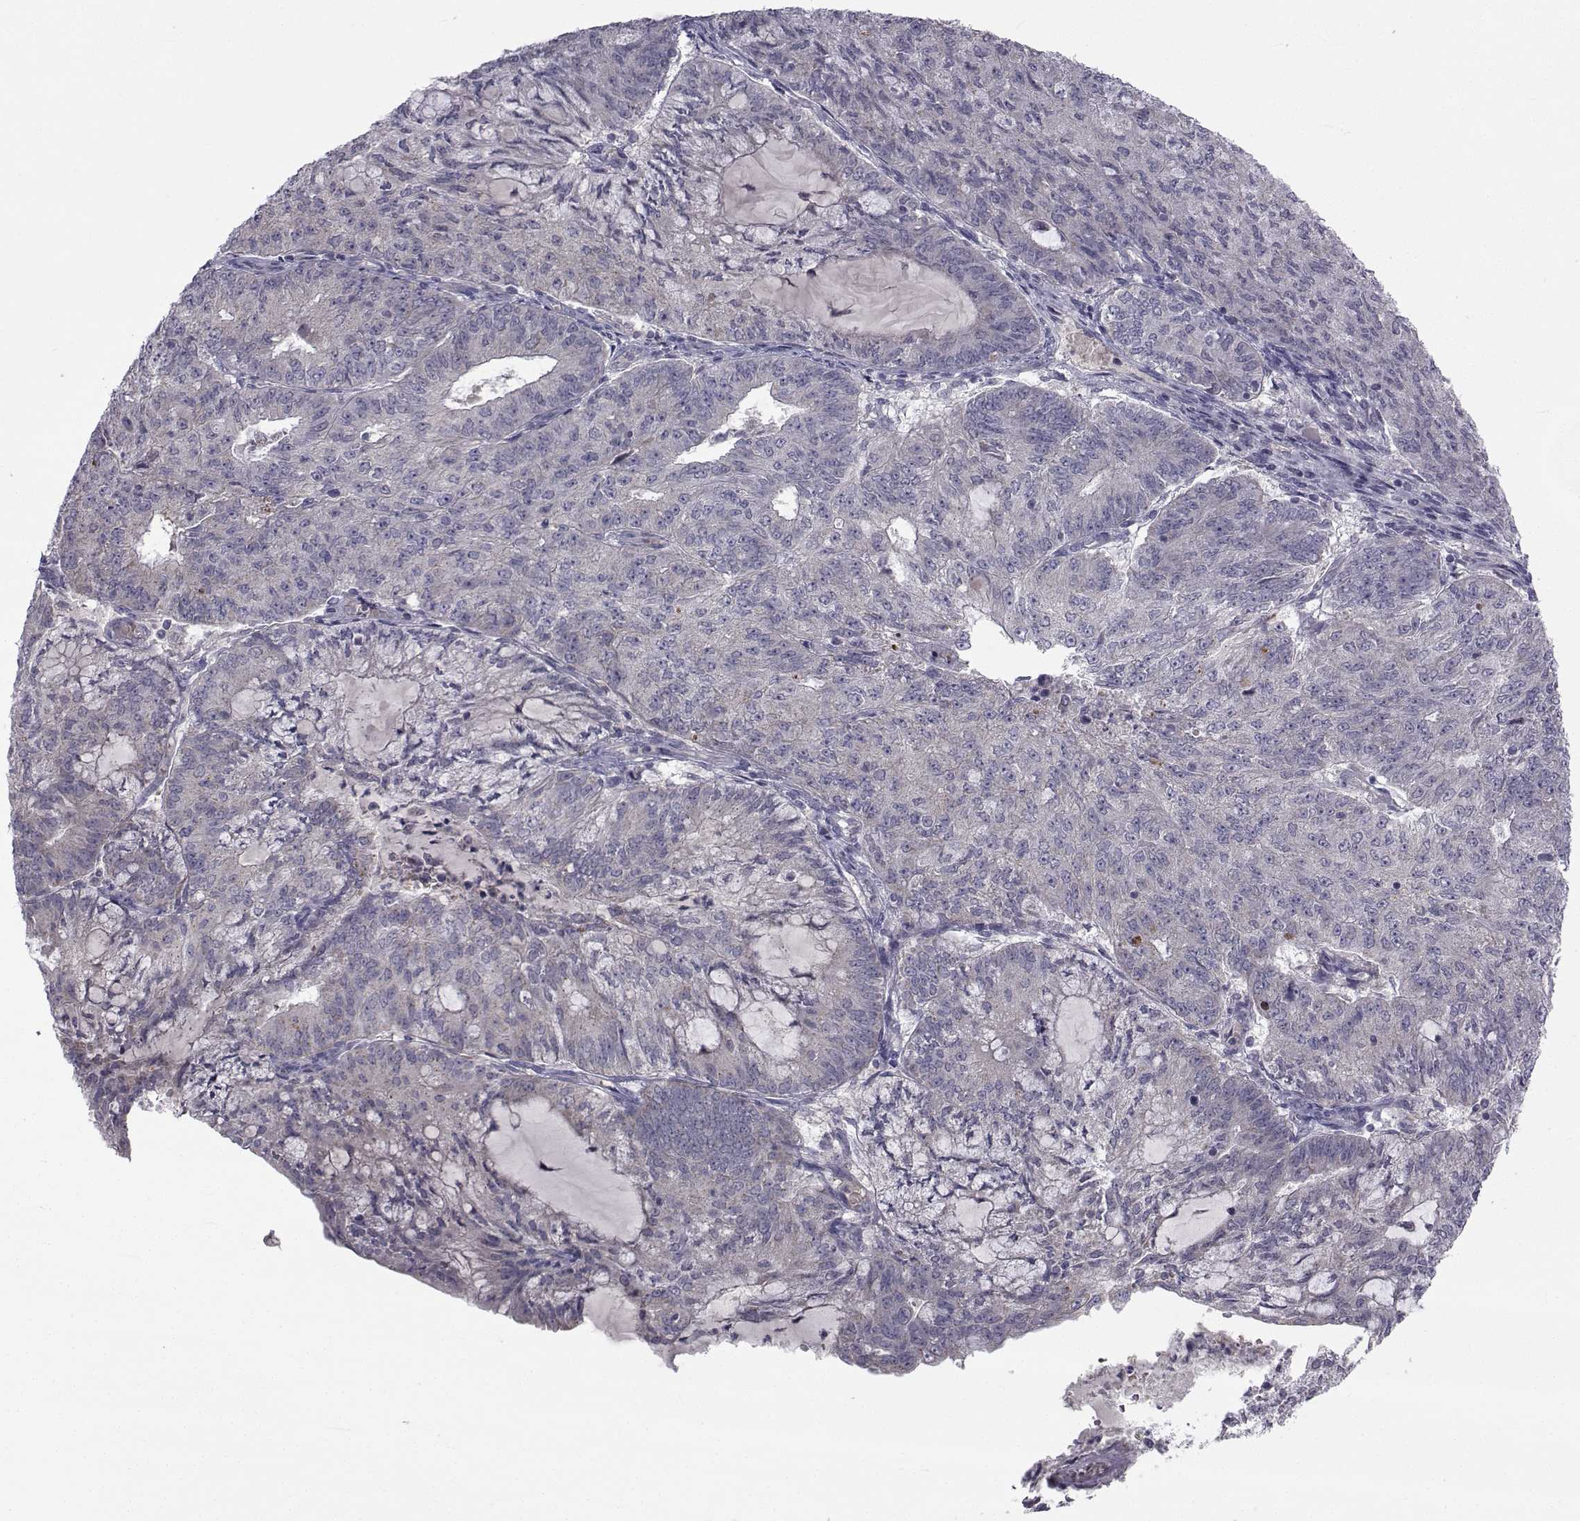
{"staining": {"intensity": "negative", "quantity": "none", "location": "none"}, "tissue": "endometrial cancer", "cell_type": "Tumor cells", "image_type": "cancer", "snomed": [{"axis": "morphology", "description": "Adenocarcinoma, NOS"}, {"axis": "topography", "description": "Endometrium"}], "caption": "Micrograph shows no protein positivity in tumor cells of endometrial adenocarcinoma tissue.", "gene": "ANGPT1", "patient": {"sex": "female", "age": 82}}